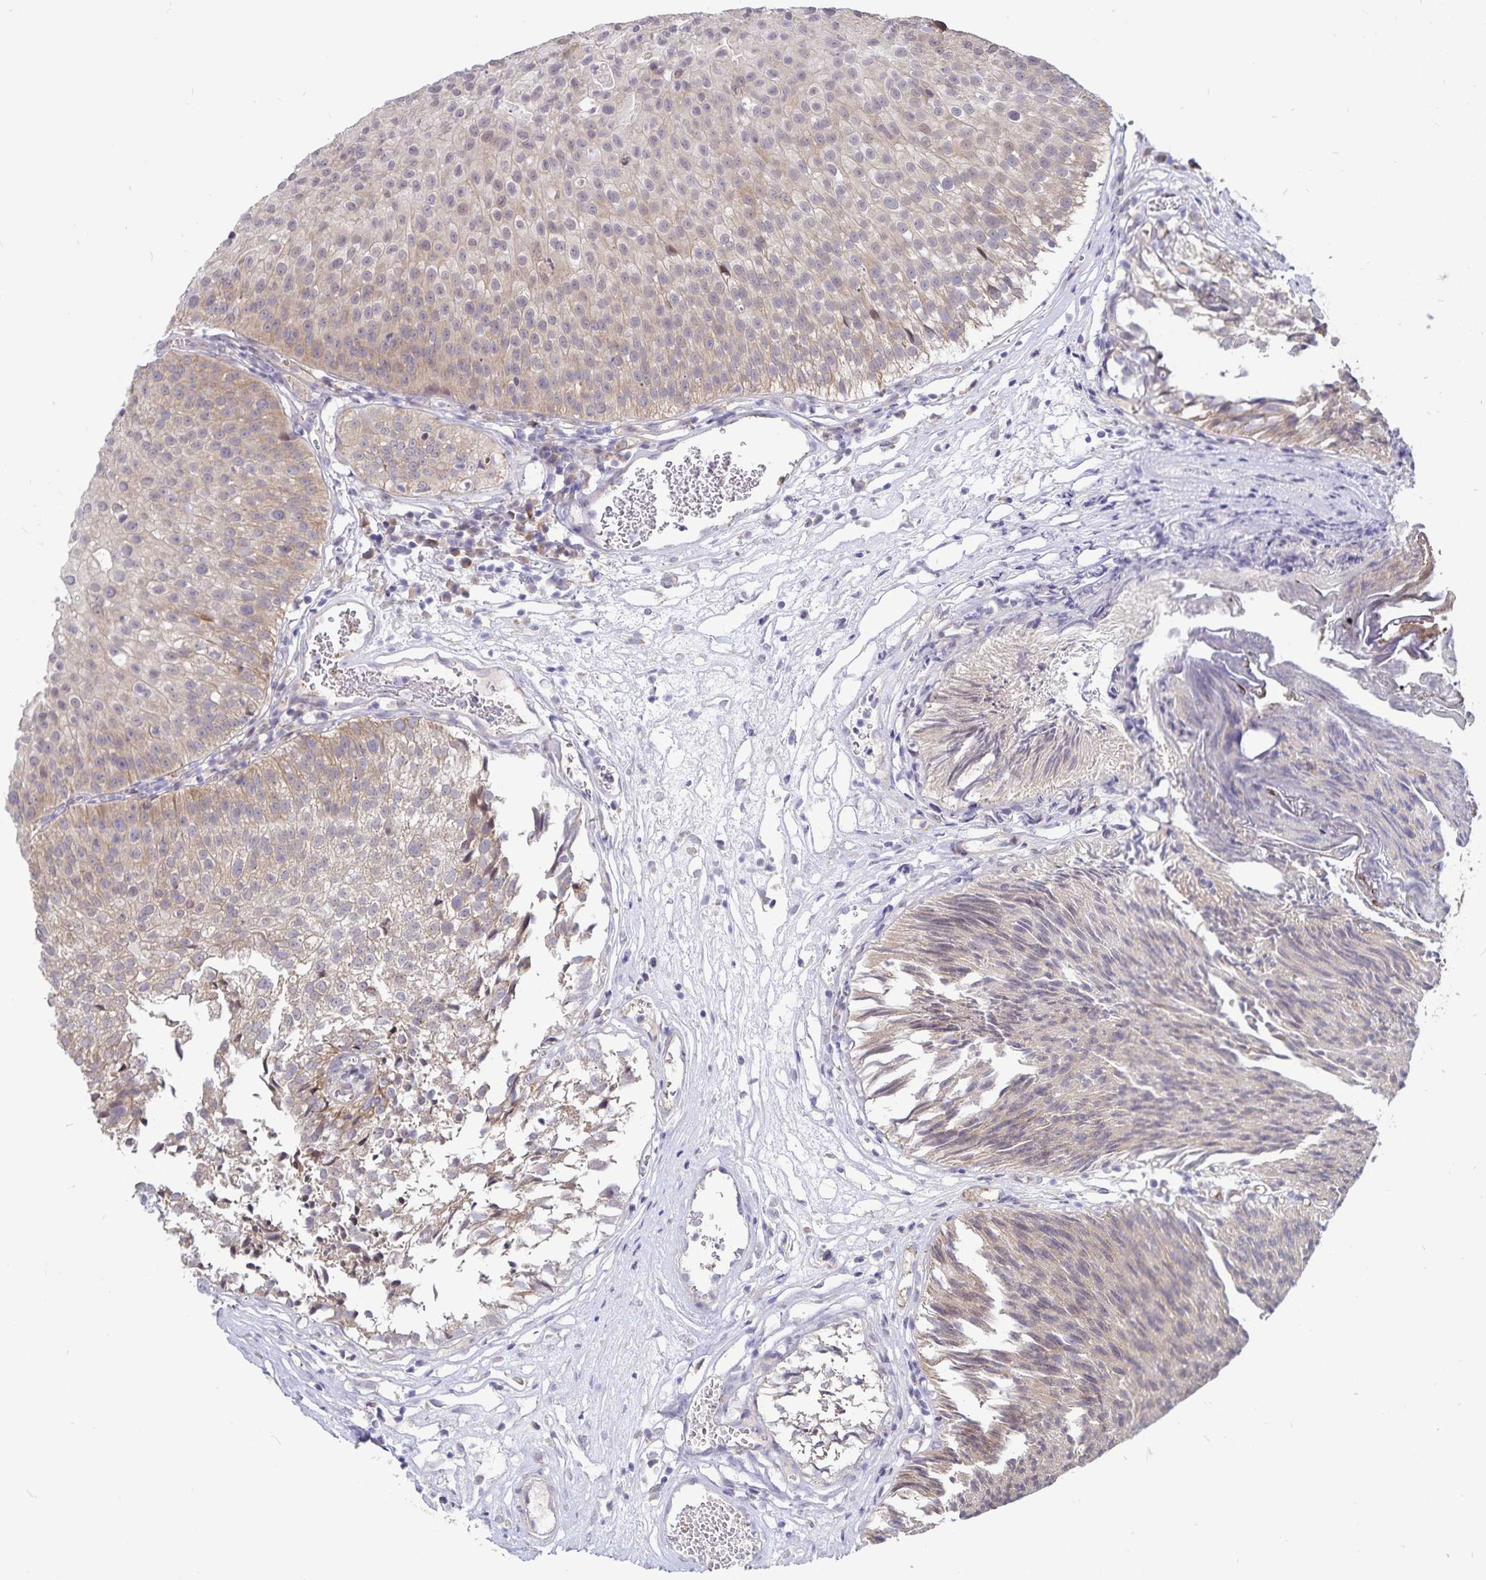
{"staining": {"intensity": "weak", "quantity": "25%-75%", "location": "cytoplasmic/membranous"}, "tissue": "urothelial cancer", "cell_type": "Tumor cells", "image_type": "cancer", "snomed": [{"axis": "morphology", "description": "Urothelial carcinoma, Low grade"}, {"axis": "topography", "description": "Urinary bladder"}], "caption": "Protein analysis of urothelial carcinoma (low-grade) tissue displays weak cytoplasmic/membranous expression in about 25%-75% of tumor cells.", "gene": "ATP2A2", "patient": {"sex": "male", "age": 80}}